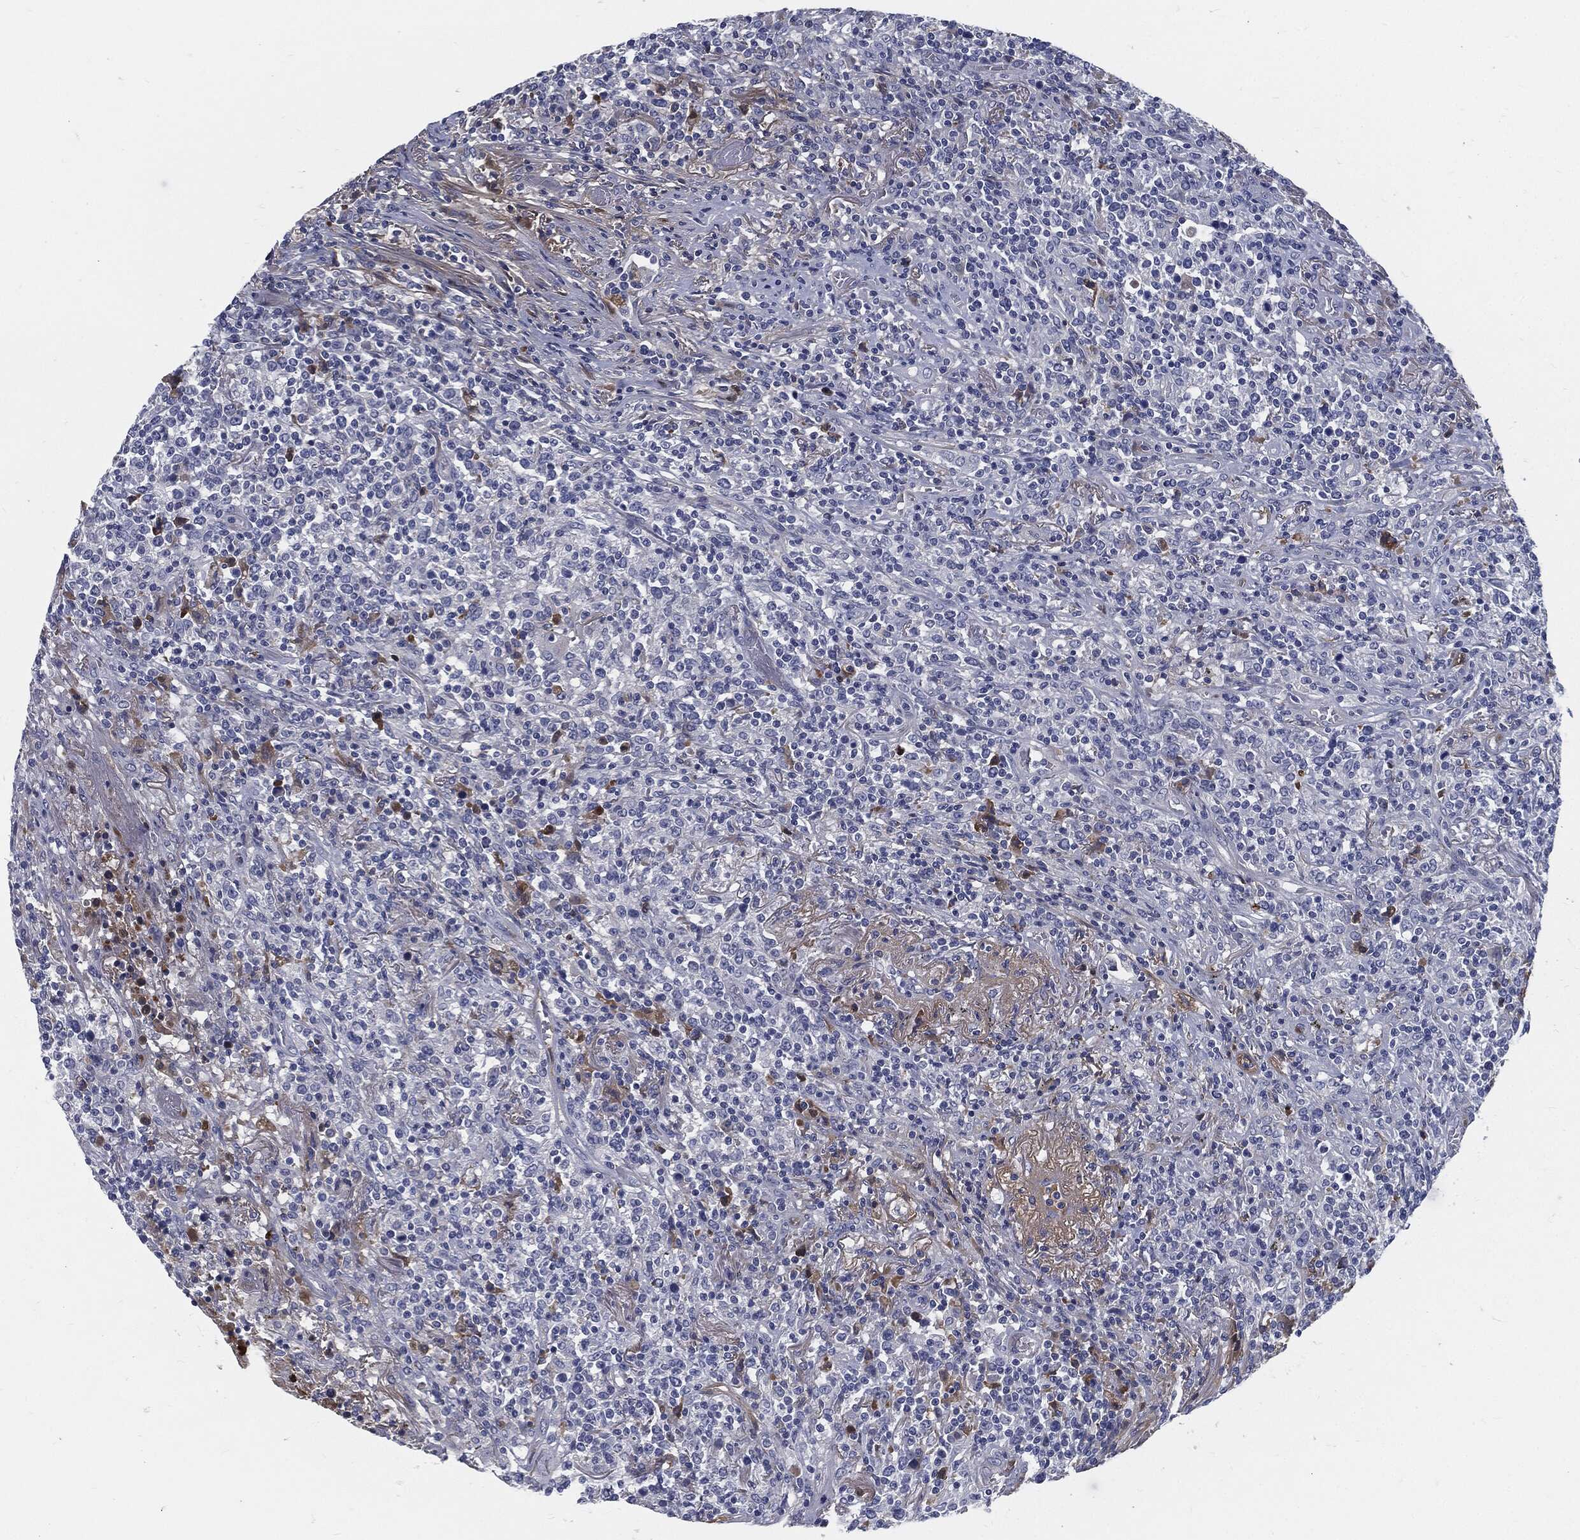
{"staining": {"intensity": "negative", "quantity": "none", "location": "none"}, "tissue": "lymphoma", "cell_type": "Tumor cells", "image_type": "cancer", "snomed": [{"axis": "morphology", "description": "Malignant lymphoma, non-Hodgkin's type, High grade"}, {"axis": "topography", "description": "Lung"}], "caption": "Immunohistochemistry micrograph of neoplastic tissue: human high-grade malignant lymphoma, non-Hodgkin's type stained with DAB (3,3'-diaminobenzidine) shows no significant protein expression in tumor cells. (DAB (3,3'-diaminobenzidine) immunohistochemistry, high magnification).", "gene": "MST1", "patient": {"sex": "male", "age": 79}}